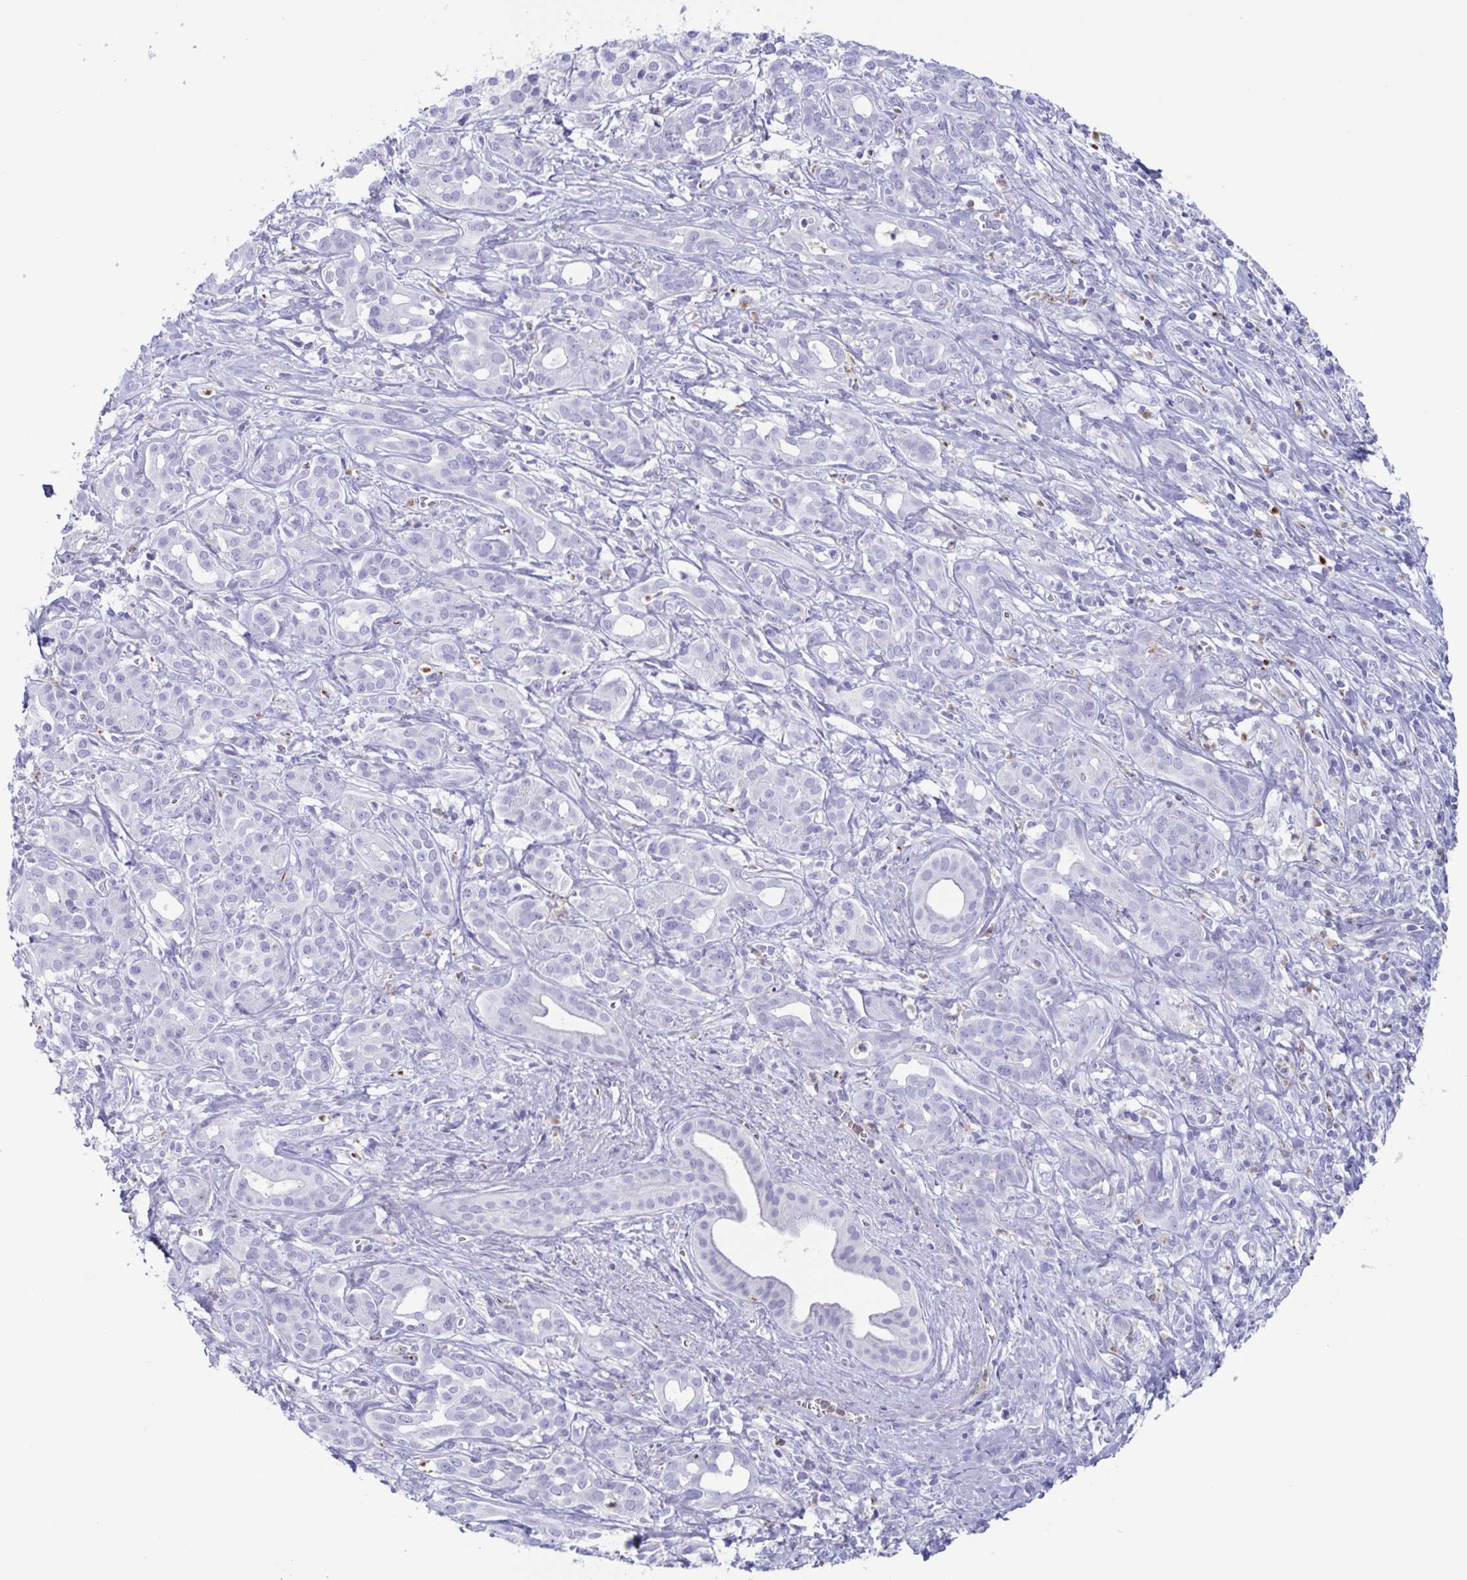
{"staining": {"intensity": "negative", "quantity": "none", "location": "none"}, "tissue": "pancreatic cancer", "cell_type": "Tumor cells", "image_type": "cancer", "snomed": [{"axis": "morphology", "description": "Adenocarcinoma, NOS"}, {"axis": "topography", "description": "Pancreas"}], "caption": "This is a histopathology image of immunohistochemistry (IHC) staining of pancreatic cancer, which shows no positivity in tumor cells.", "gene": "BPI", "patient": {"sex": "male", "age": 61}}